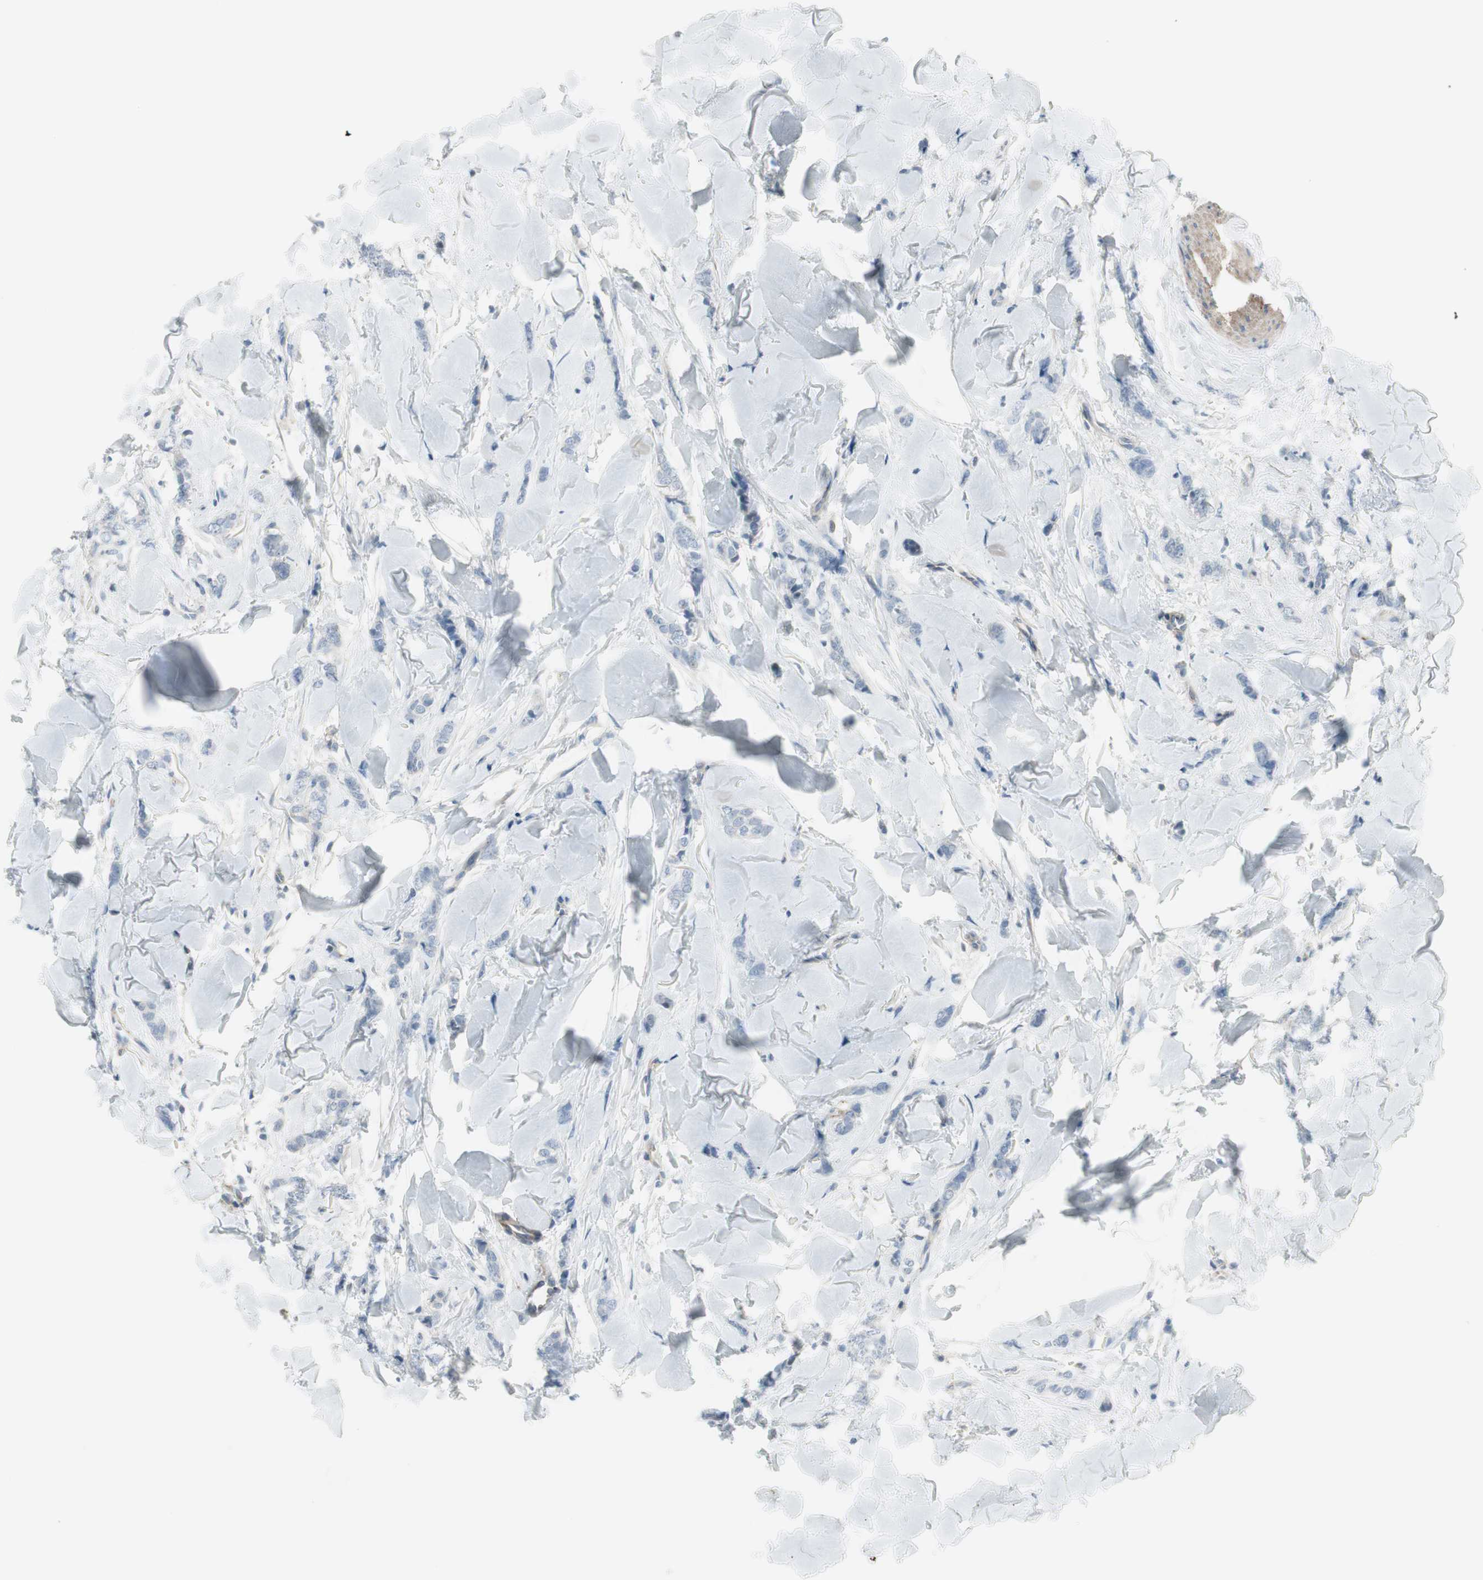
{"staining": {"intensity": "negative", "quantity": "none", "location": "none"}, "tissue": "breast cancer", "cell_type": "Tumor cells", "image_type": "cancer", "snomed": [{"axis": "morphology", "description": "Lobular carcinoma"}, {"axis": "topography", "description": "Skin"}, {"axis": "topography", "description": "Breast"}], "caption": "A high-resolution histopathology image shows IHC staining of breast cancer (lobular carcinoma), which displays no significant staining in tumor cells.", "gene": "CACNA2D1", "patient": {"sex": "female", "age": 46}}